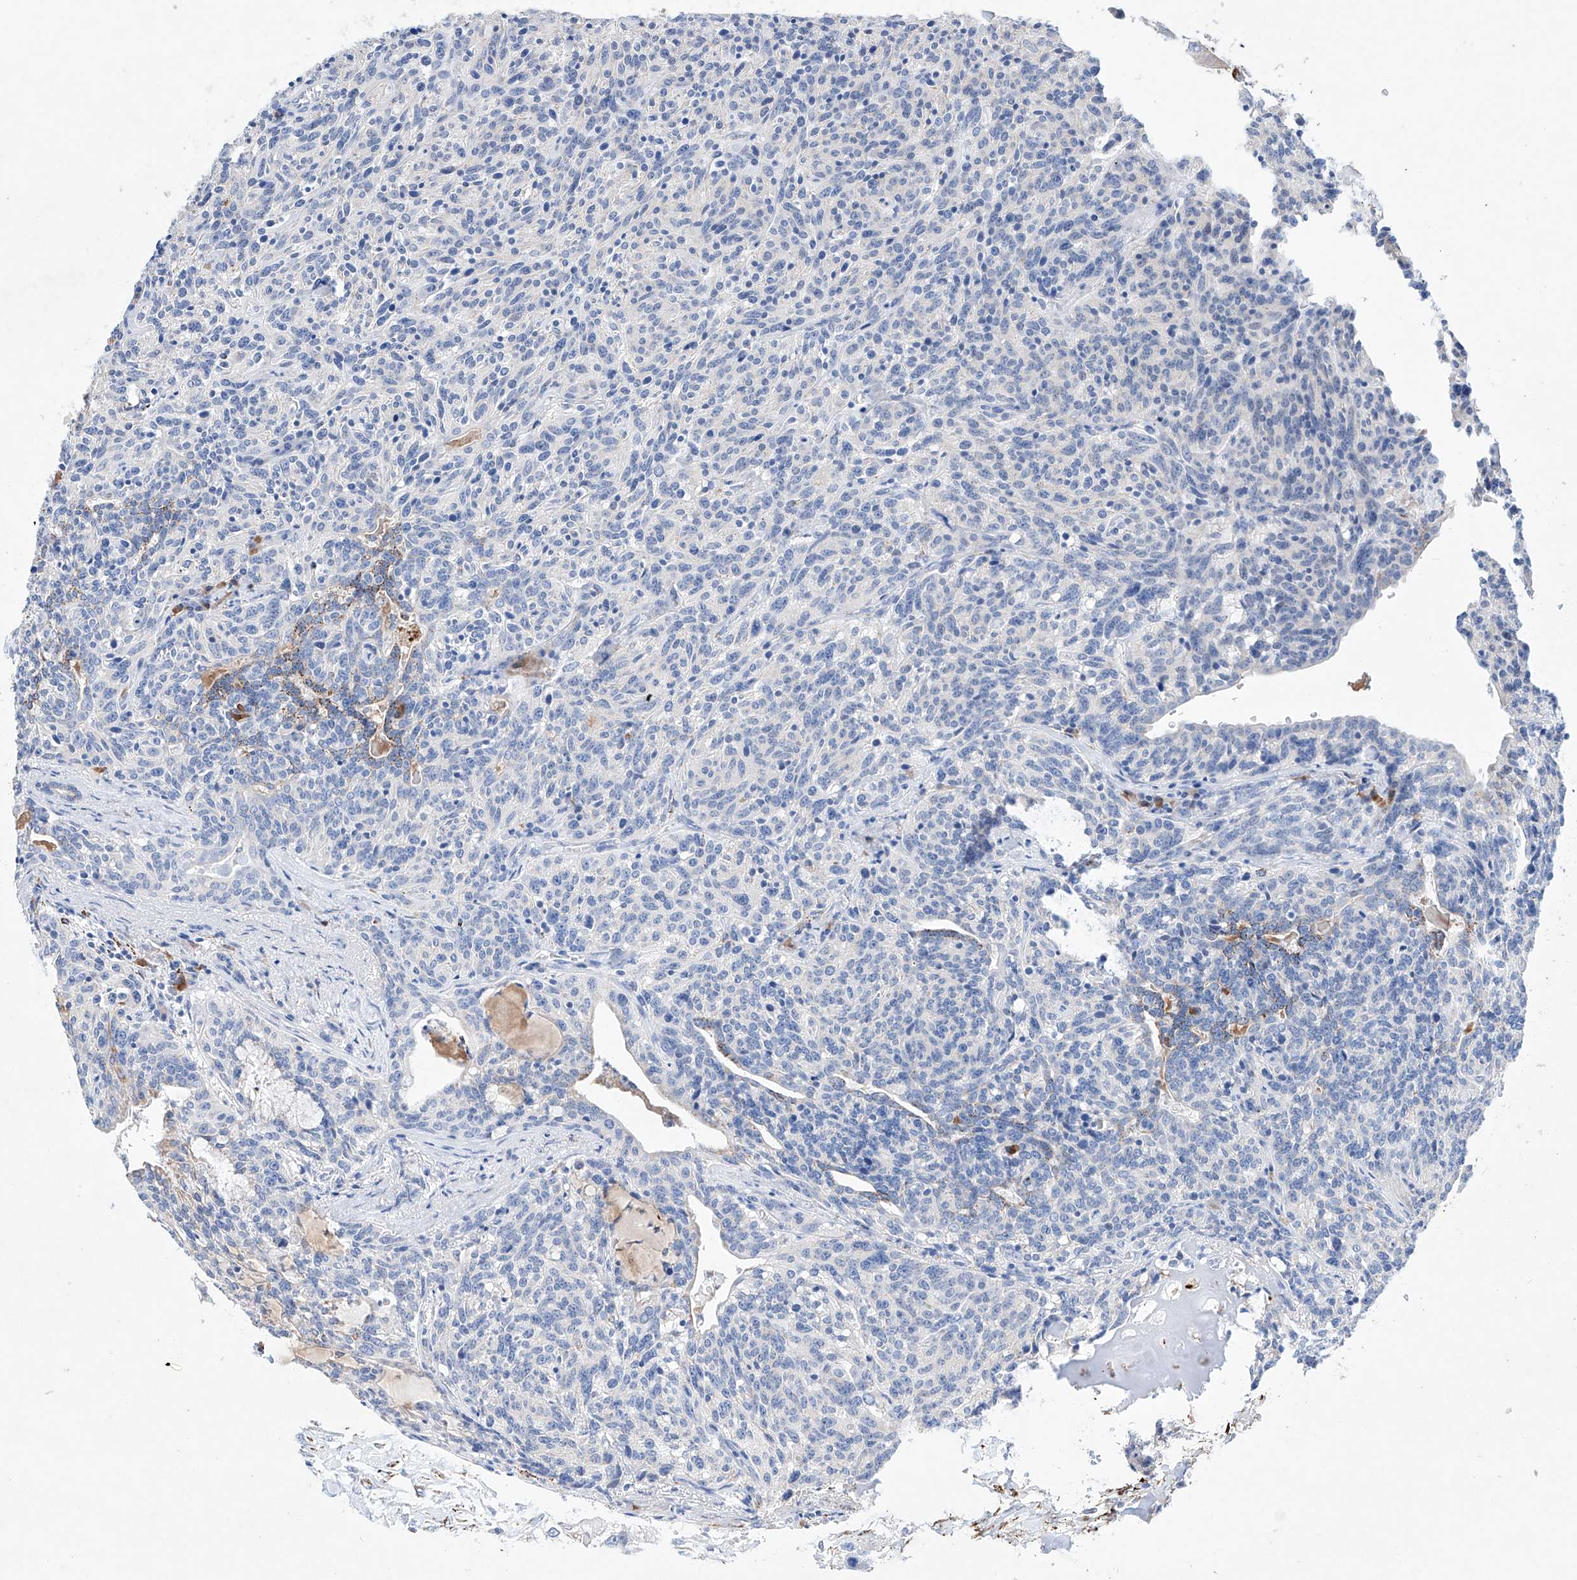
{"staining": {"intensity": "weak", "quantity": "<25%", "location": "cytoplasmic/membranous"}, "tissue": "carcinoid", "cell_type": "Tumor cells", "image_type": "cancer", "snomed": [{"axis": "morphology", "description": "Carcinoid, malignant, NOS"}, {"axis": "topography", "description": "Lung"}], "caption": "IHC of carcinoid reveals no positivity in tumor cells. The staining is performed using DAB (3,3'-diaminobenzidine) brown chromogen with nuclei counter-stained in using hematoxylin.", "gene": "NRROS", "patient": {"sex": "female", "age": 46}}